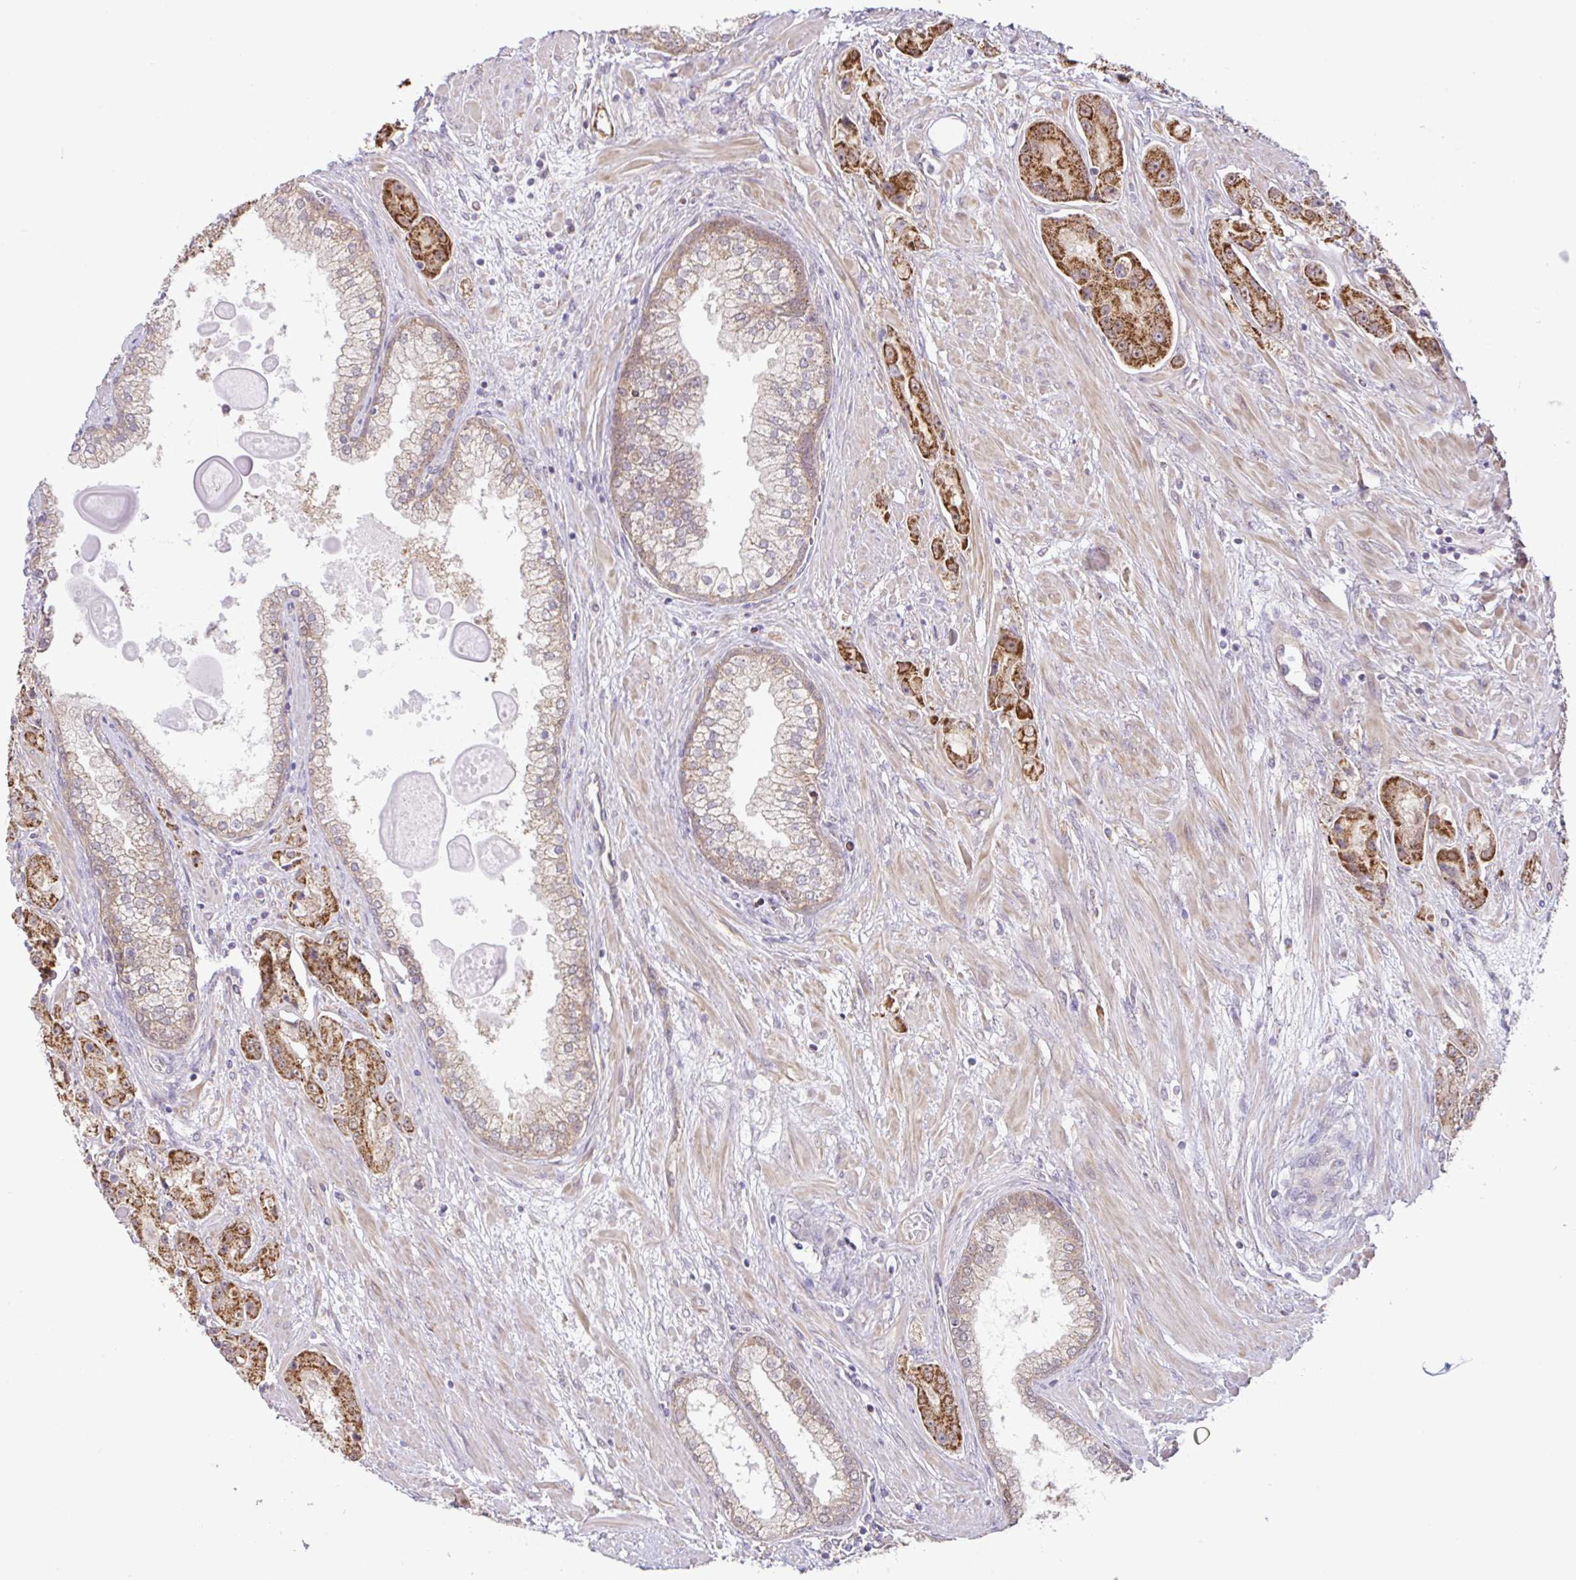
{"staining": {"intensity": "strong", "quantity": ">75%", "location": "cytoplasmic/membranous"}, "tissue": "prostate cancer", "cell_type": "Tumor cells", "image_type": "cancer", "snomed": [{"axis": "morphology", "description": "Adenocarcinoma, High grade"}, {"axis": "topography", "description": "Prostate"}], "caption": "DAB immunohistochemical staining of high-grade adenocarcinoma (prostate) exhibits strong cytoplasmic/membranous protein positivity in approximately >75% of tumor cells.", "gene": "DLEU7", "patient": {"sex": "male", "age": 67}}